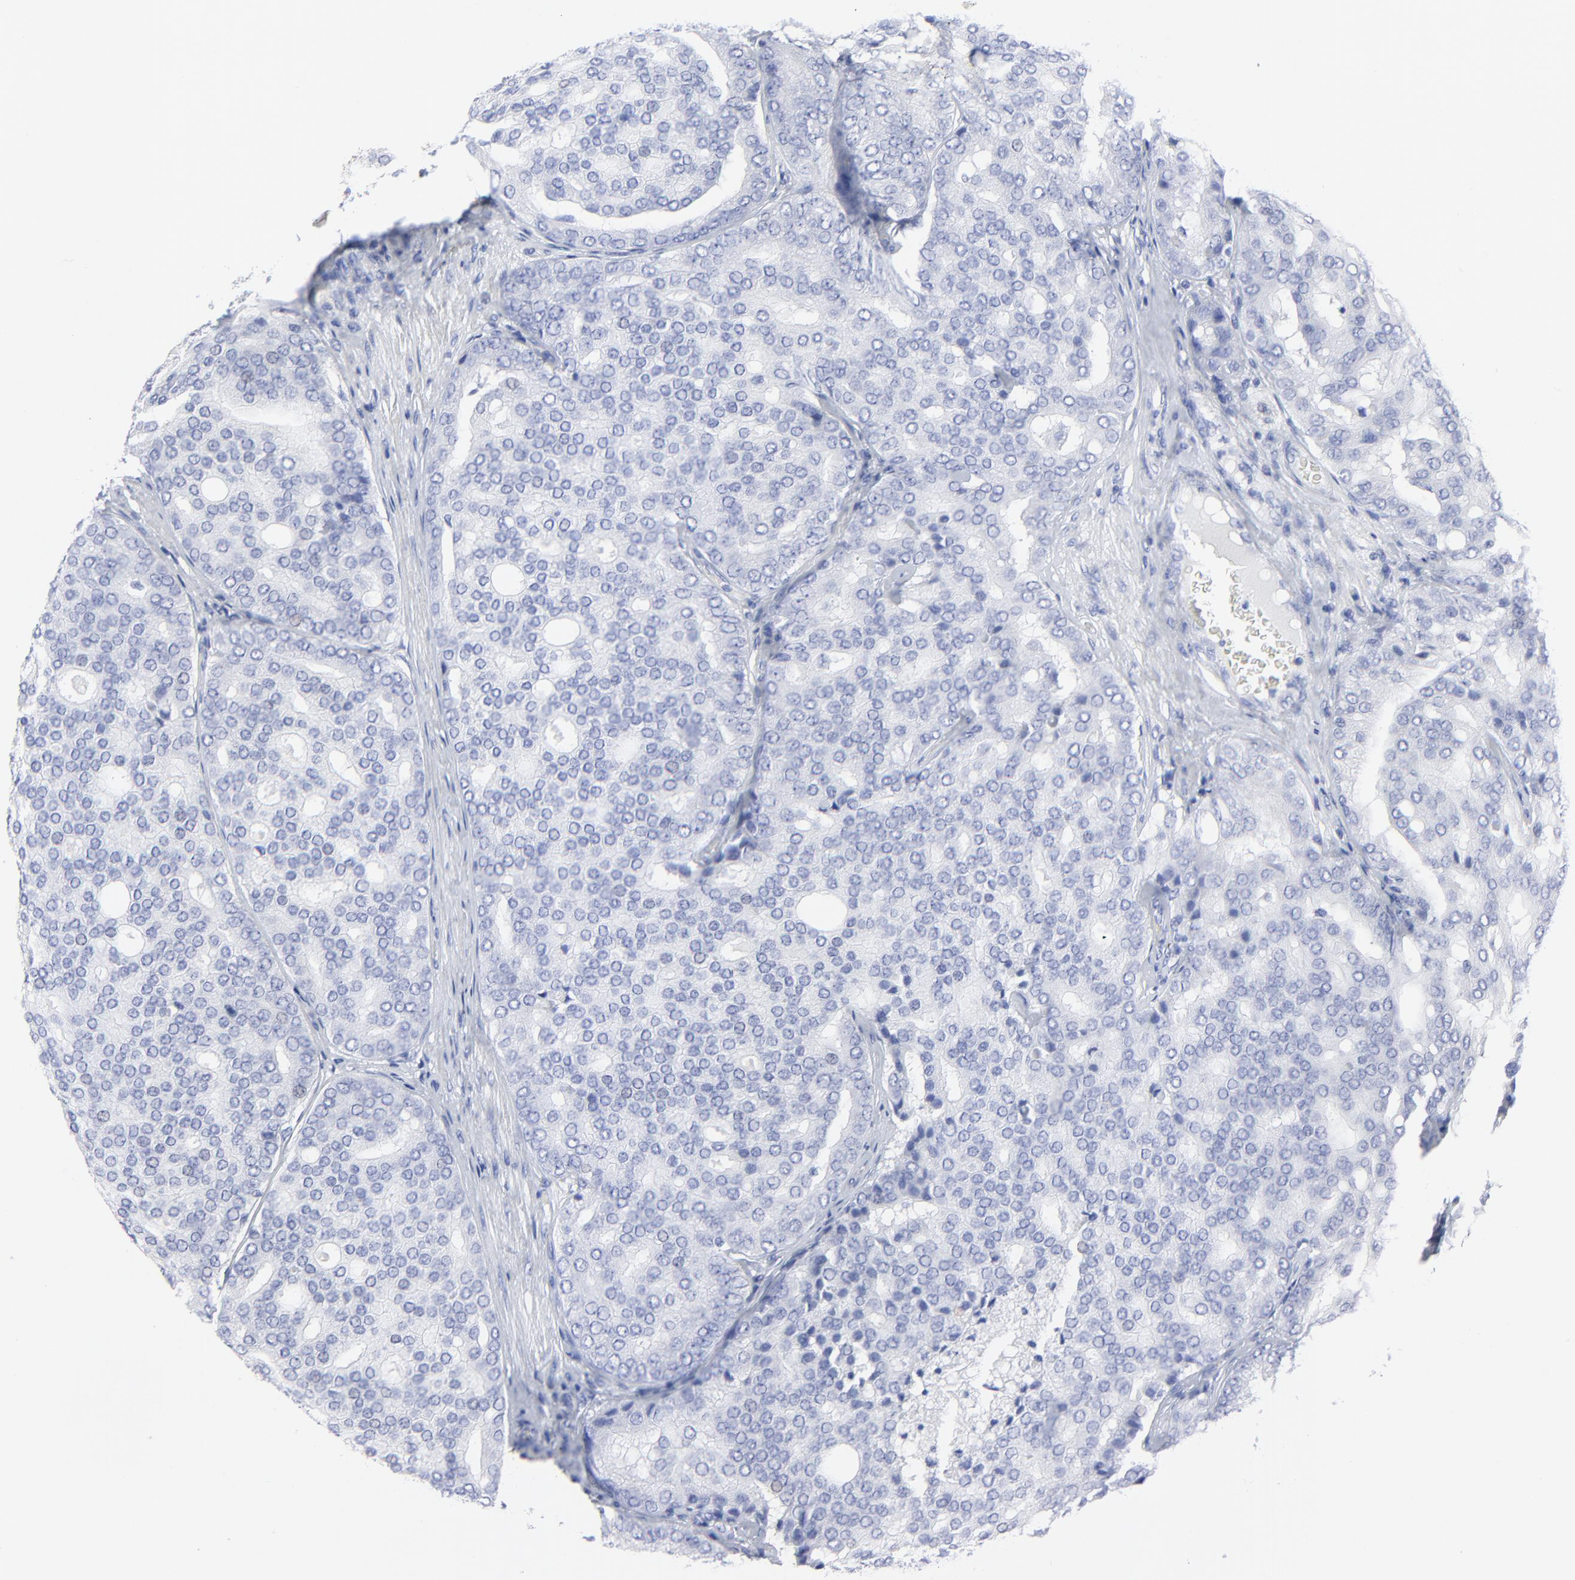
{"staining": {"intensity": "negative", "quantity": "none", "location": "none"}, "tissue": "prostate cancer", "cell_type": "Tumor cells", "image_type": "cancer", "snomed": [{"axis": "morphology", "description": "Adenocarcinoma, High grade"}, {"axis": "topography", "description": "Prostate"}], "caption": "Histopathology image shows no significant protein positivity in tumor cells of prostate cancer (high-grade adenocarcinoma). (DAB (3,3'-diaminobenzidine) immunohistochemistry, high magnification).", "gene": "PSD3", "patient": {"sex": "male", "age": 64}}